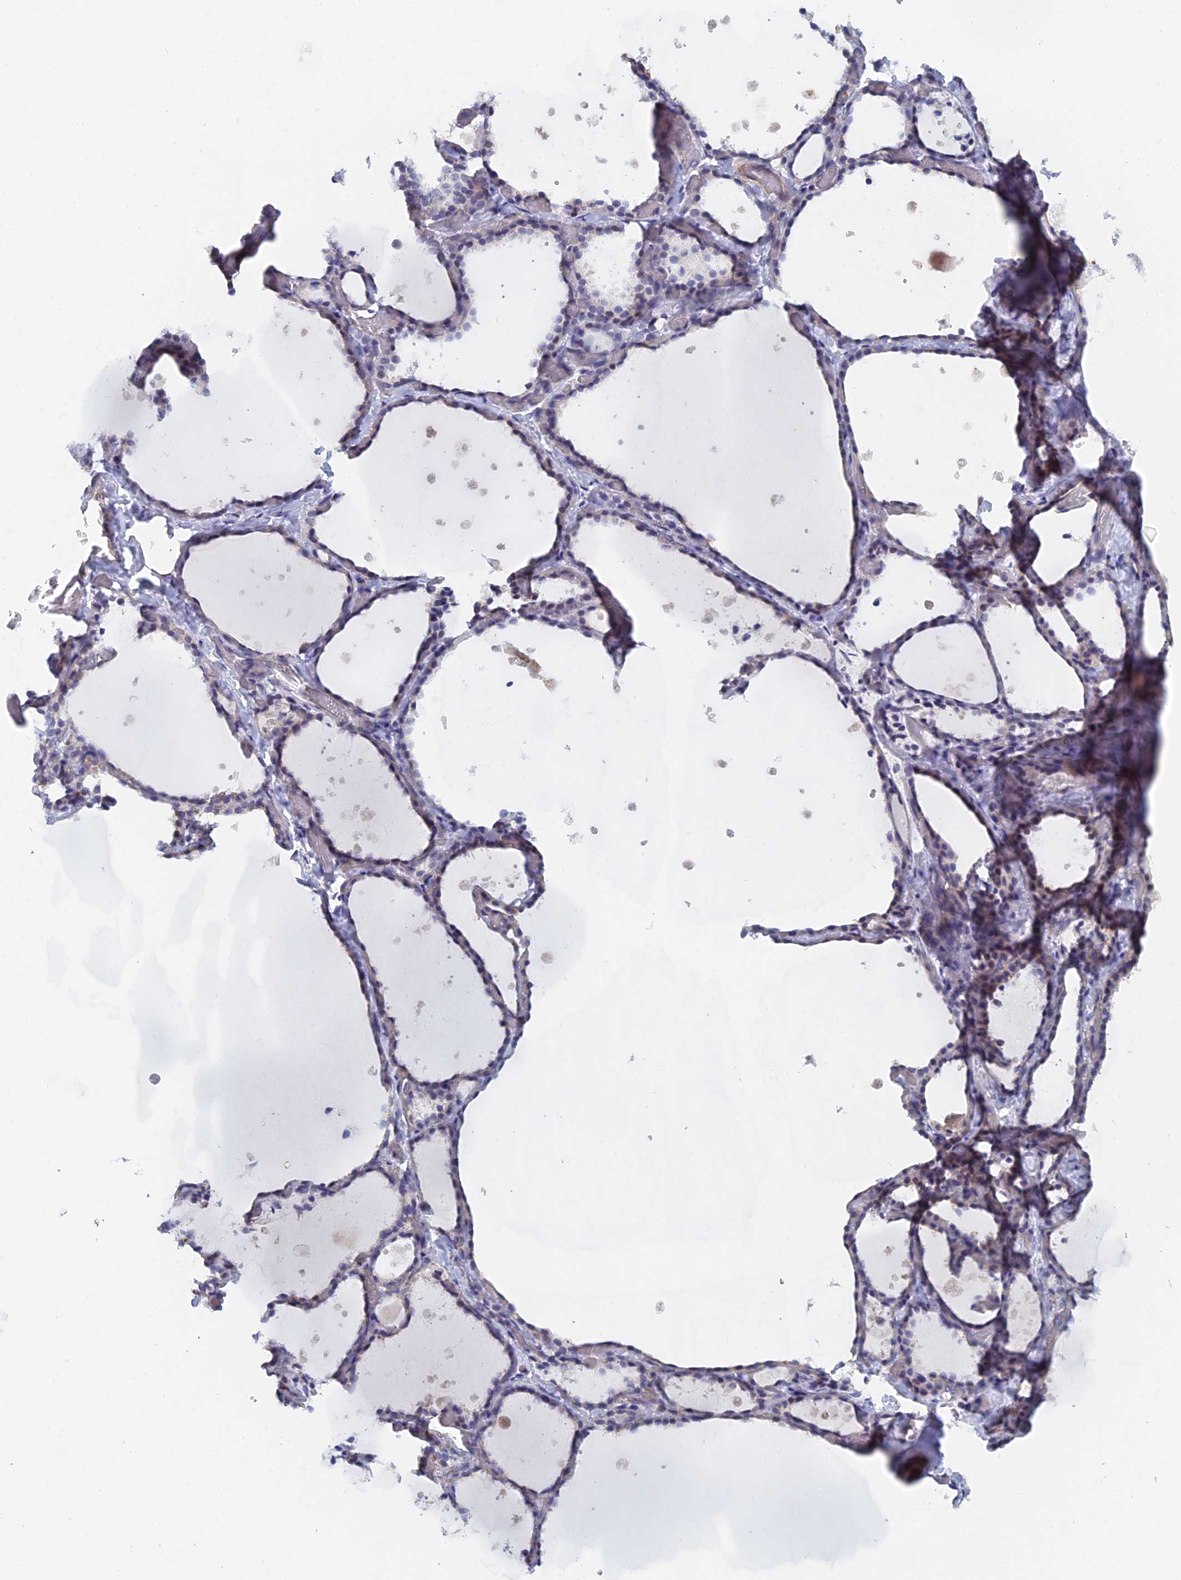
{"staining": {"intensity": "negative", "quantity": "none", "location": "none"}, "tissue": "thyroid gland", "cell_type": "Glandular cells", "image_type": "normal", "snomed": [{"axis": "morphology", "description": "Normal tissue, NOS"}, {"axis": "topography", "description": "Thyroid gland"}], "caption": "A photomicrograph of human thyroid gland is negative for staining in glandular cells.", "gene": "GMNC", "patient": {"sex": "female", "age": 44}}